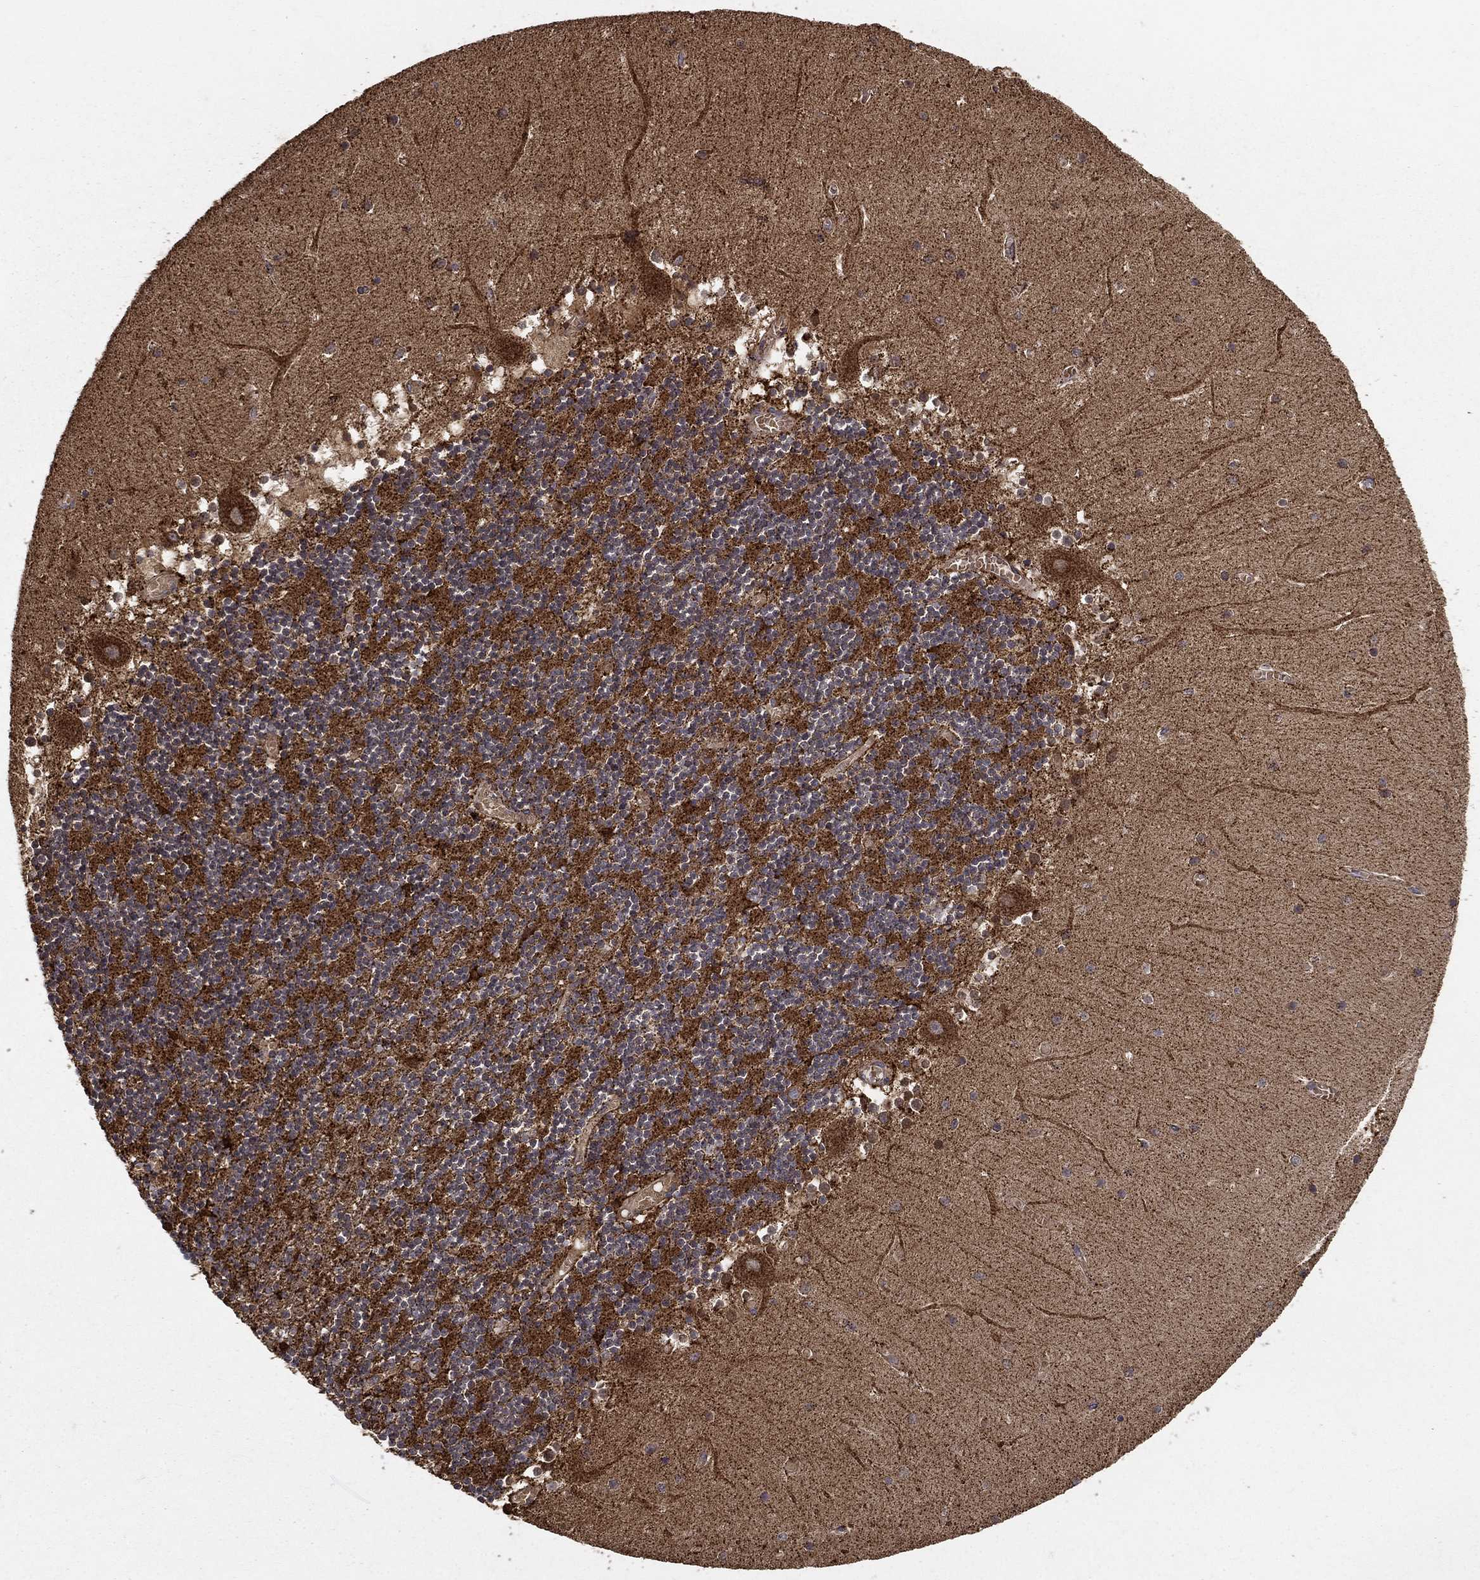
{"staining": {"intensity": "strong", "quantity": "<25%", "location": "cytoplasmic/membranous"}, "tissue": "cerebellum", "cell_type": "Cells in granular layer", "image_type": "normal", "snomed": [{"axis": "morphology", "description": "Normal tissue, NOS"}, {"axis": "topography", "description": "Cerebellum"}], "caption": "Cerebellum stained with immunohistochemistry (IHC) reveals strong cytoplasmic/membranous expression in approximately <25% of cells in granular layer. (DAB IHC, brown staining for protein, blue staining for nuclei).", "gene": "GCSH", "patient": {"sex": "female", "age": 28}}